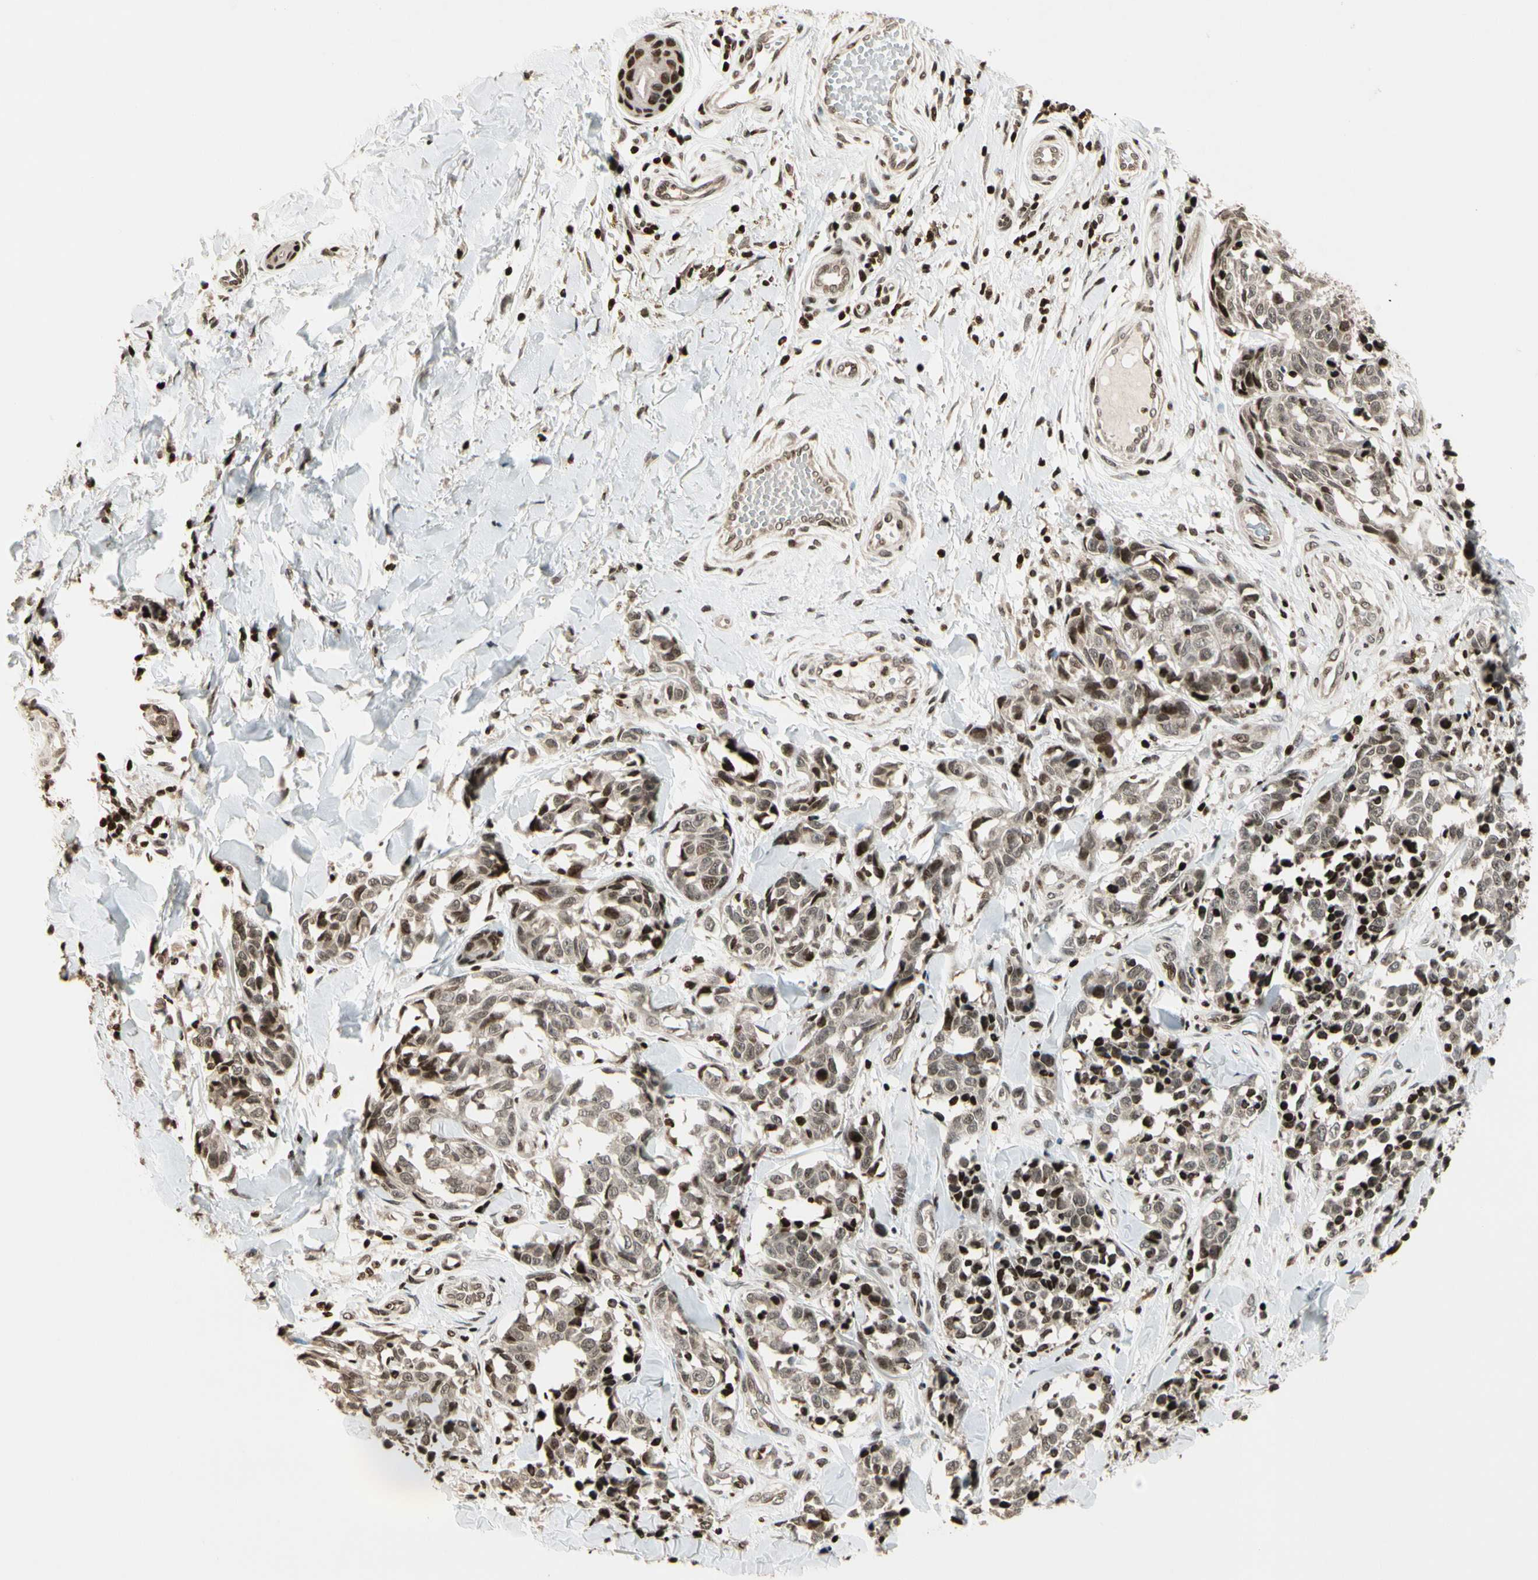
{"staining": {"intensity": "weak", "quantity": ">75%", "location": "nuclear"}, "tissue": "melanoma", "cell_type": "Tumor cells", "image_type": "cancer", "snomed": [{"axis": "morphology", "description": "Malignant melanoma, NOS"}, {"axis": "topography", "description": "Skin"}], "caption": "Immunohistochemistry micrograph of human malignant melanoma stained for a protein (brown), which exhibits low levels of weak nuclear expression in approximately >75% of tumor cells.", "gene": "TSHZ3", "patient": {"sex": "female", "age": 64}}